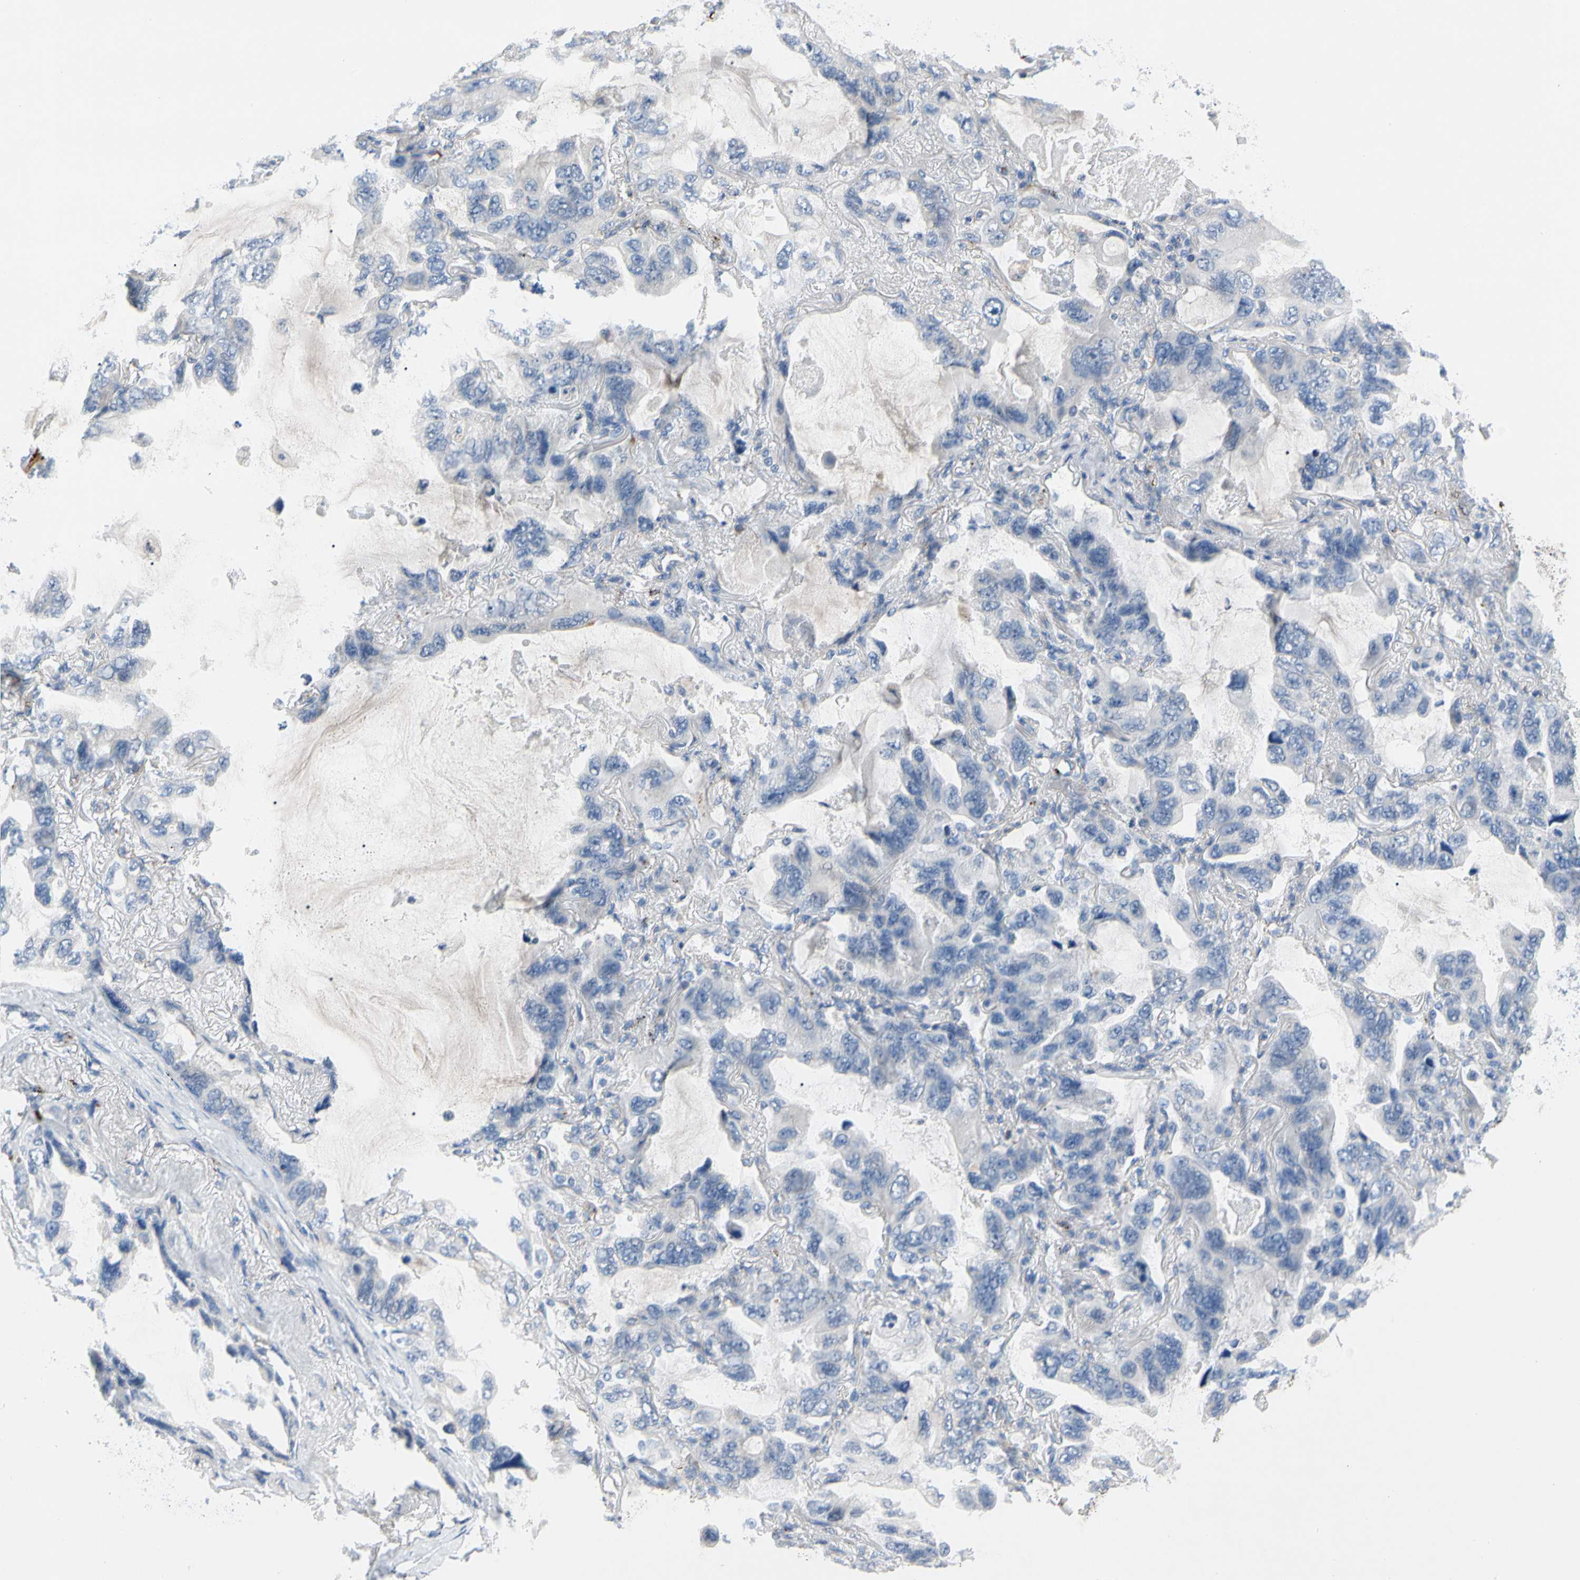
{"staining": {"intensity": "negative", "quantity": "none", "location": "none"}, "tissue": "lung cancer", "cell_type": "Tumor cells", "image_type": "cancer", "snomed": [{"axis": "morphology", "description": "Squamous cell carcinoma, NOS"}, {"axis": "topography", "description": "Lung"}], "caption": "DAB immunohistochemical staining of human squamous cell carcinoma (lung) reveals no significant staining in tumor cells. (DAB (3,3'-diaminobenzidine) immunohistochemistry (IHC) visualized using brightfield microscopy, high magnification).", "gene": "RETSAT", "patient": {"sex": "female", "age": 73}}